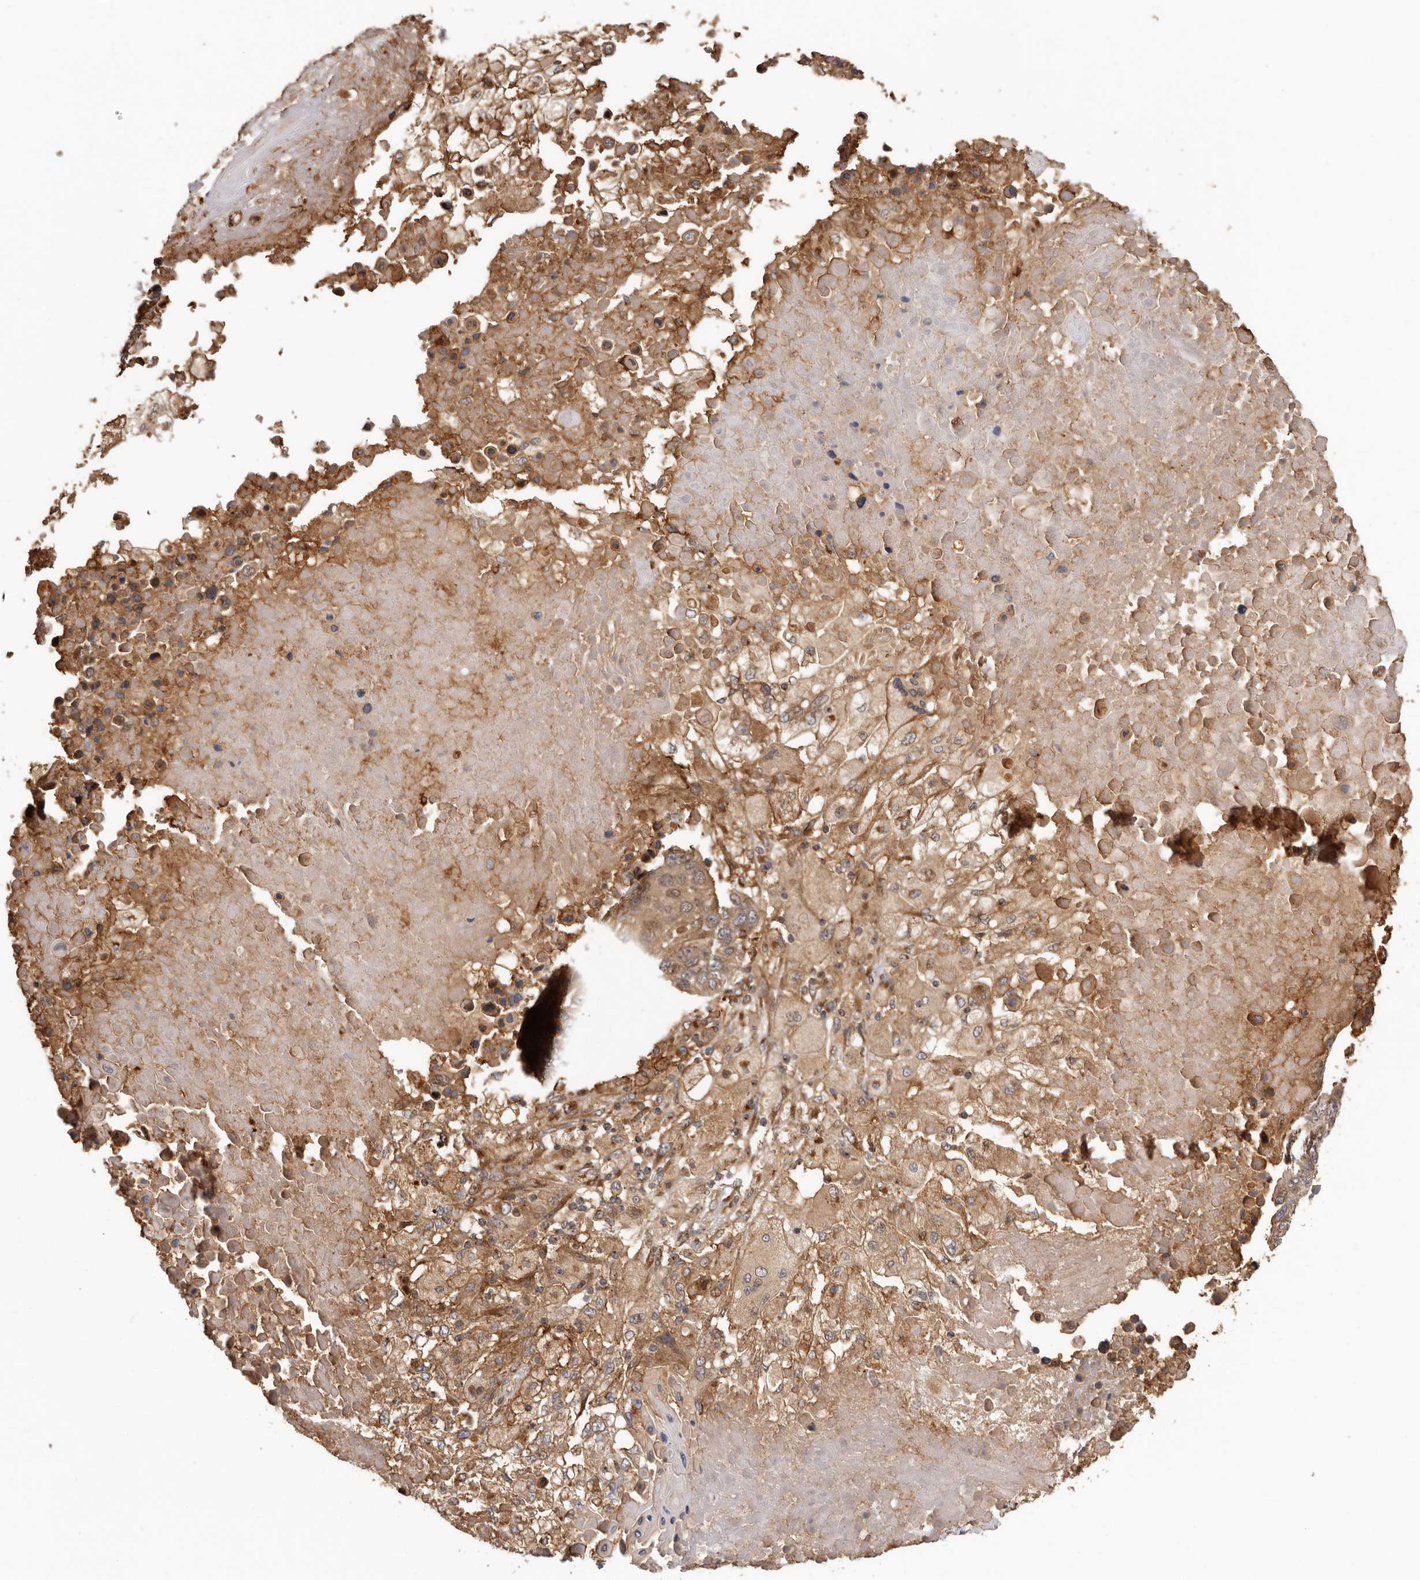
{"staining": {"intensity": "moderate", "quantity": ">75%", "location": "cytoplasmic/membranous"}, "tissue": "lung cancer", "cell_type": "Tumor cells", "image_type": "cancer", "snomed": [{"axis": "morphology", "description": "Squamous cell carcinoma, NOS"}, {"axis": "topography", "description": "Lung"}], "caption": "Moderate cytoplasmic/membranous protein positivity is seen in approximately >75% of tumor cells in lung cancer (squamous cell carcinoma).", "gene": "GPR27", "patient": {"sex": "male", "age": 66}}